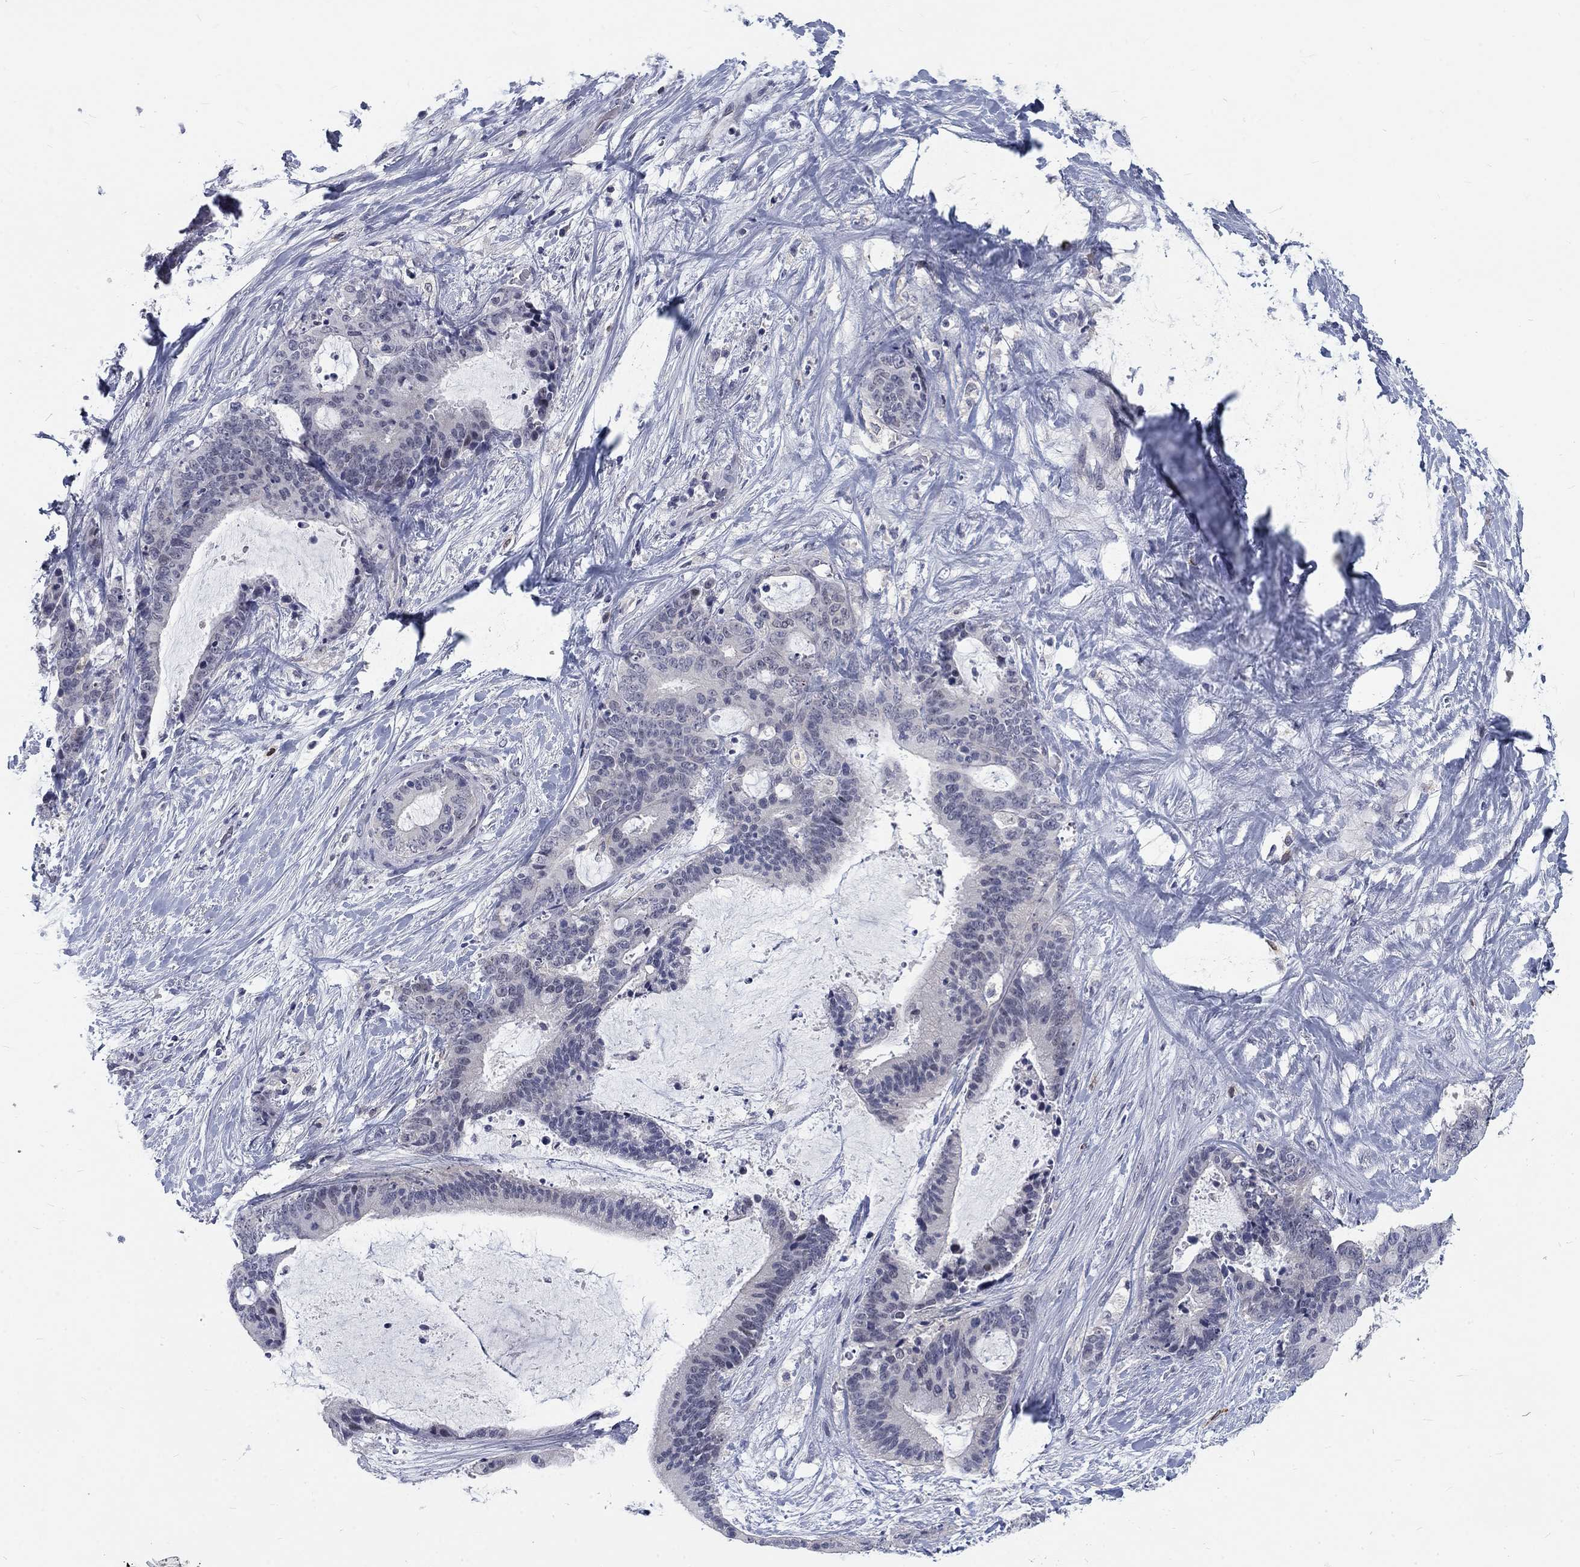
{"staining": {"intensity": "negative", "quantity": "none", "location": "none"}, "tissue": "liver cancer", "cell_type": "Tumor cells", "image_type": "cancer", "snomed": [{"axis": "morphology", "description": "Cholangiocarcinoma"}, {"axis": "topography", "description": "Liver"}], "caption": "This is an immunohistochemistry photomicrograph of human liver cholangiocarcinoma. There is no staining in tumor cells.", "gene": "PHKA1", "patient": {"sex": "female", "age": 73}}